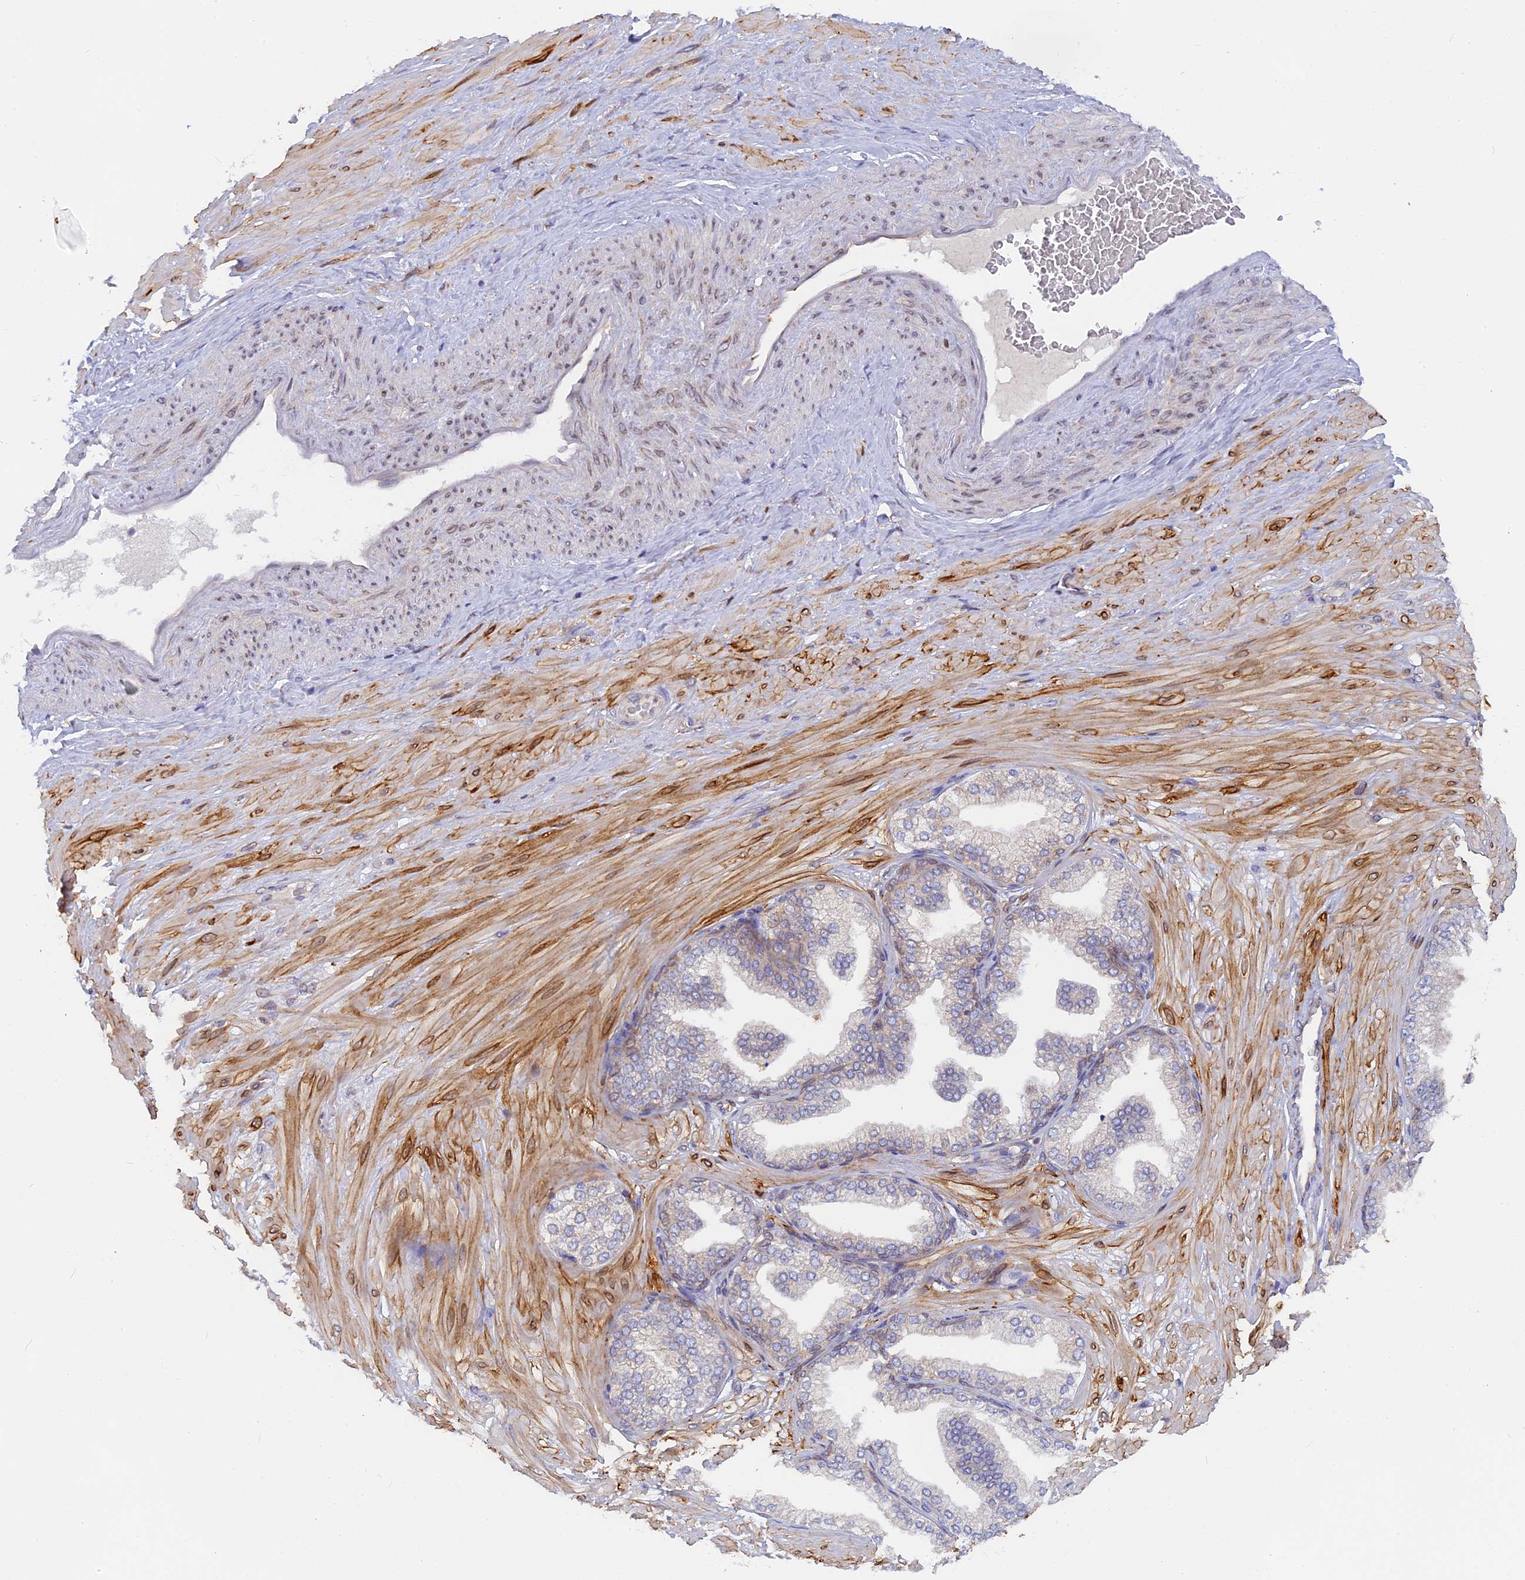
{"staining": {"intensity": "negative", "quantity": "none", "location": "none"}, "tissue": "adipose tissue", "cell_type": "Adipocytes", "image_type": "normal", "snomed": [{"axis": "morphology", "description": "Normal tissue, NOS"}, {"axis": "morphology", "description": "Adenocarcinoma, Low grade"}, {"axis": "topography", "description": "Prostate"}, {"axis": "topography", "description": "Peripheral nerve tissue"}], "caption": "Adipose tissue stained for a protein using immunohistochemistry (IHC) reveals no positivity adipocytes.", "gene": "TLCD1", "patient": {"sex": "male", "age": 63}}